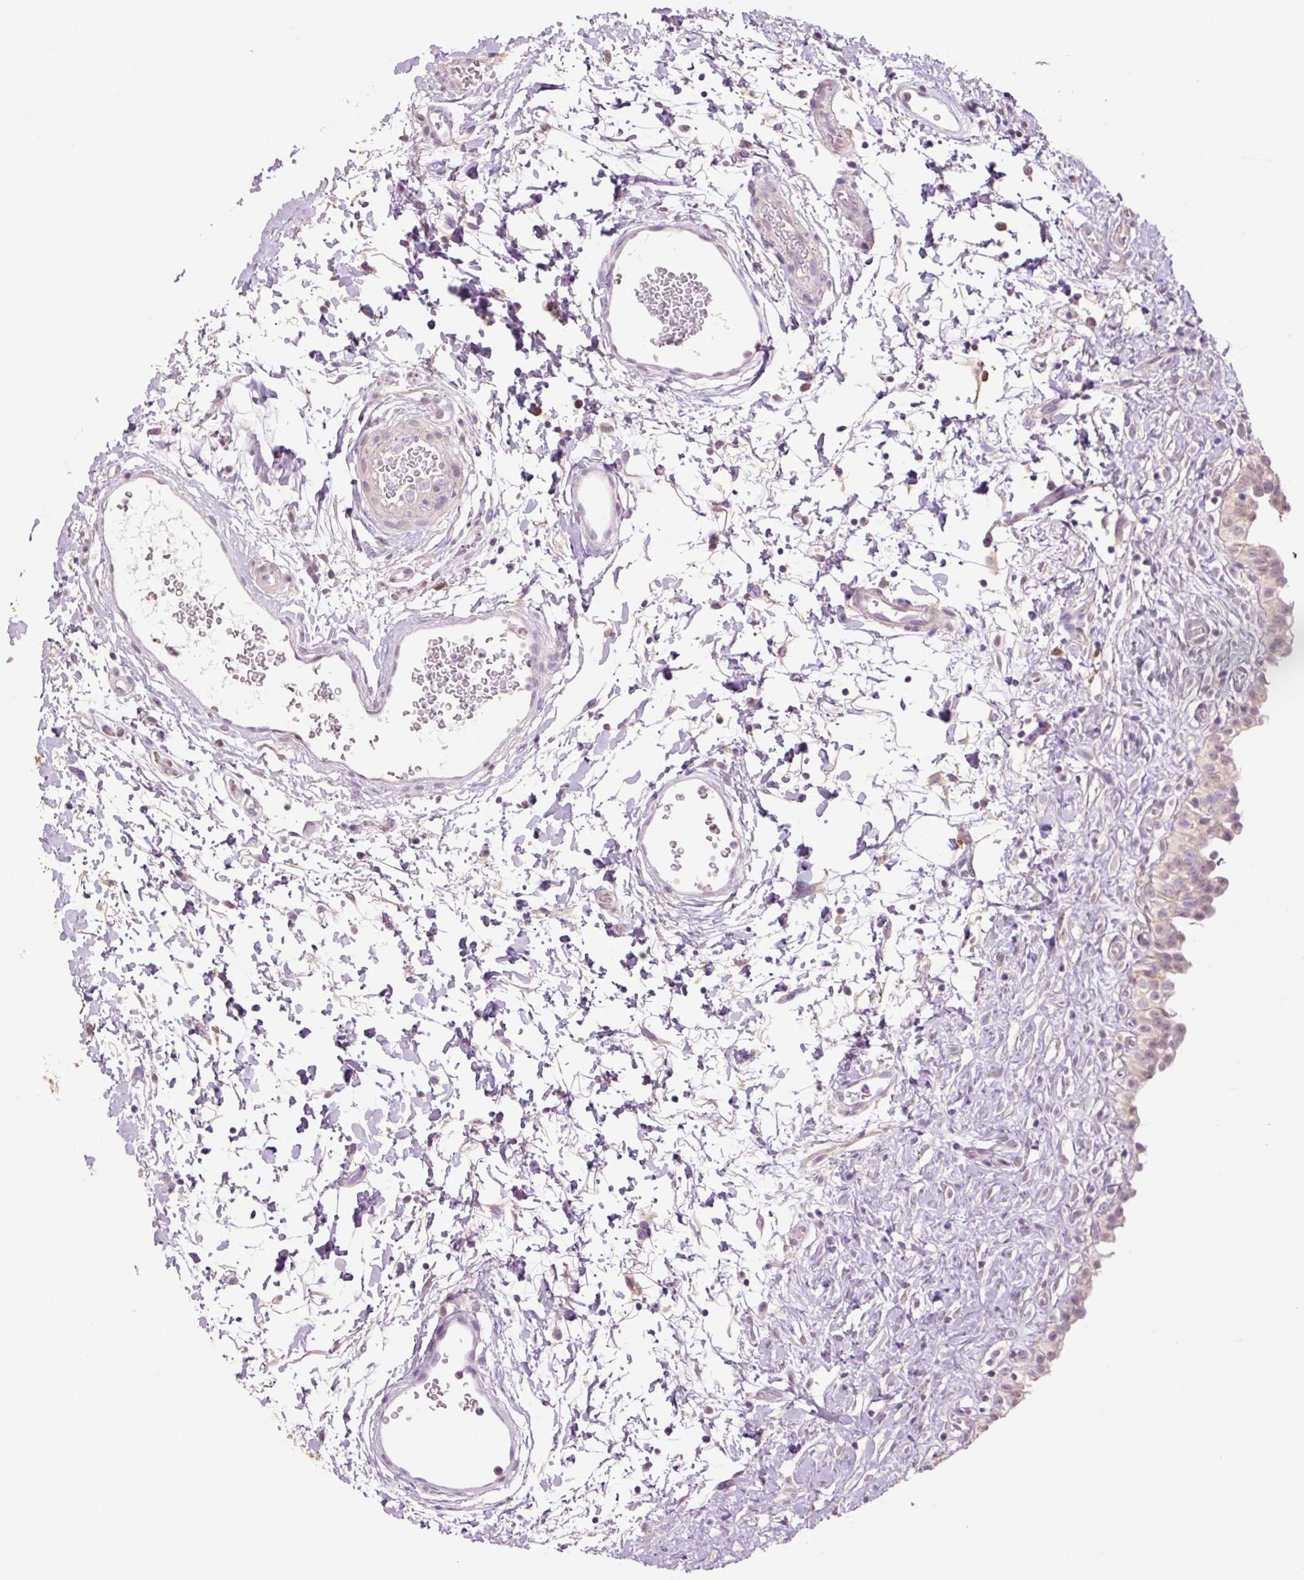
{"staining": {"intensity": "weak", "quantity": "25%-75%", "location": "cytoplasmic/membranous"}, "tissue": "urinary bladder", "cell_type": "Urothelial cells", "image_type": "normal", "snomed": [{"axis": "morphology", "description": "Normal tissue, NOS"}, {"axis": "topography", "description": "Urinary bladder"}], "caption": "Immunohistochemical staining of unremarkable human urinary bladder exhibits low levels of weak cytoplasmic/membranous expression in about 25%-75% of urothelial cells.", "gene": "SLC1A4", "patient": {"sex": "male", "age": 51}}